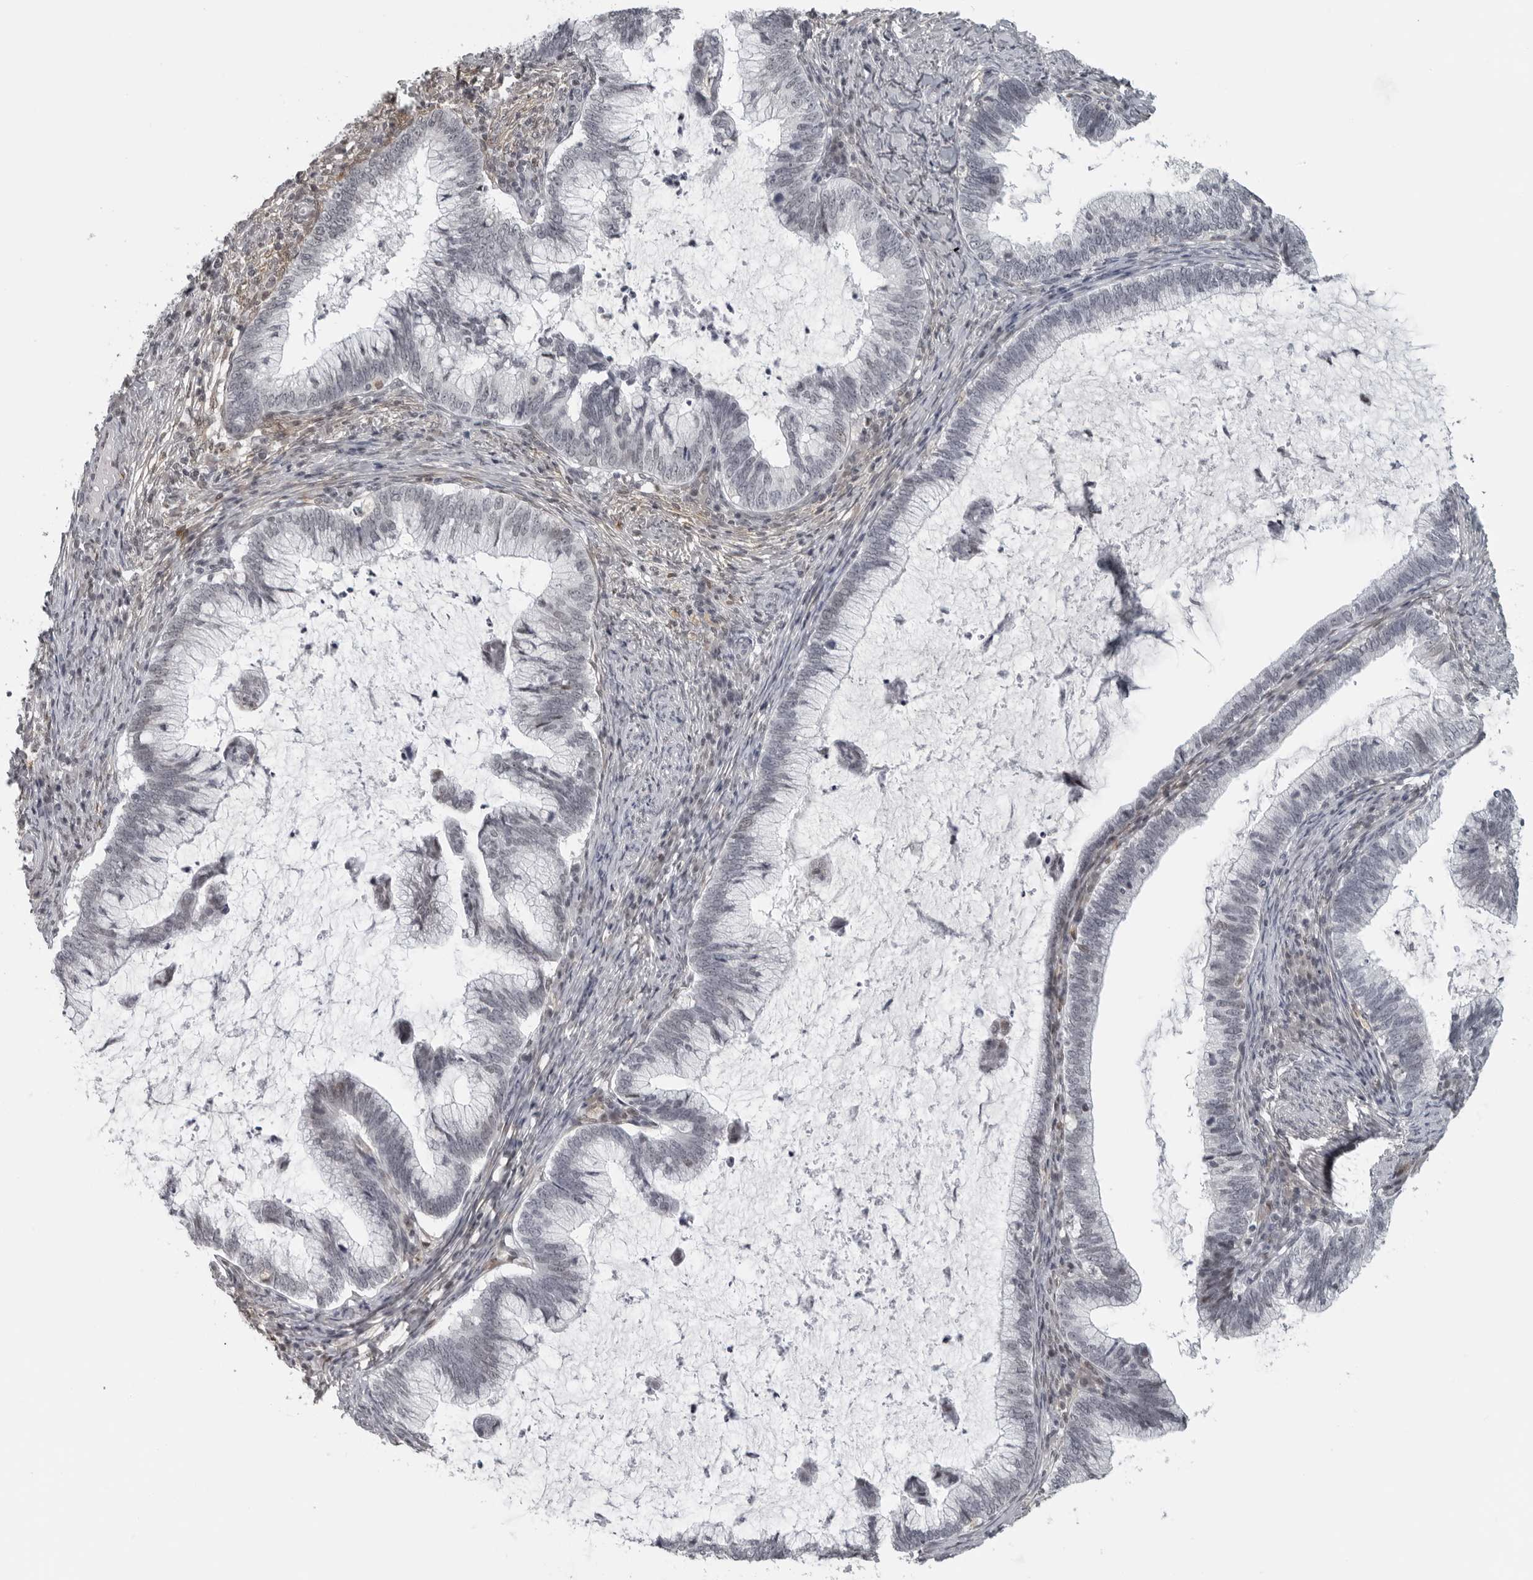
{"staining": {"intensity": "negative", "quantity": "none", "location": "none"}, "tissue": "cervical cancer", "cell_type": "Tumor cells", "image_type": "cancer", "snomed": [{"axis": "morphology", "description": "Adenocarcinoma, NOS"}, {"axis": "topography", "description": "Cervix"}], "caption": "Tumor cells show no significant protein expression in cervical adenocarcinoma.", "gene": "MAF", "patient": {"sex": "female", "age": 36}}